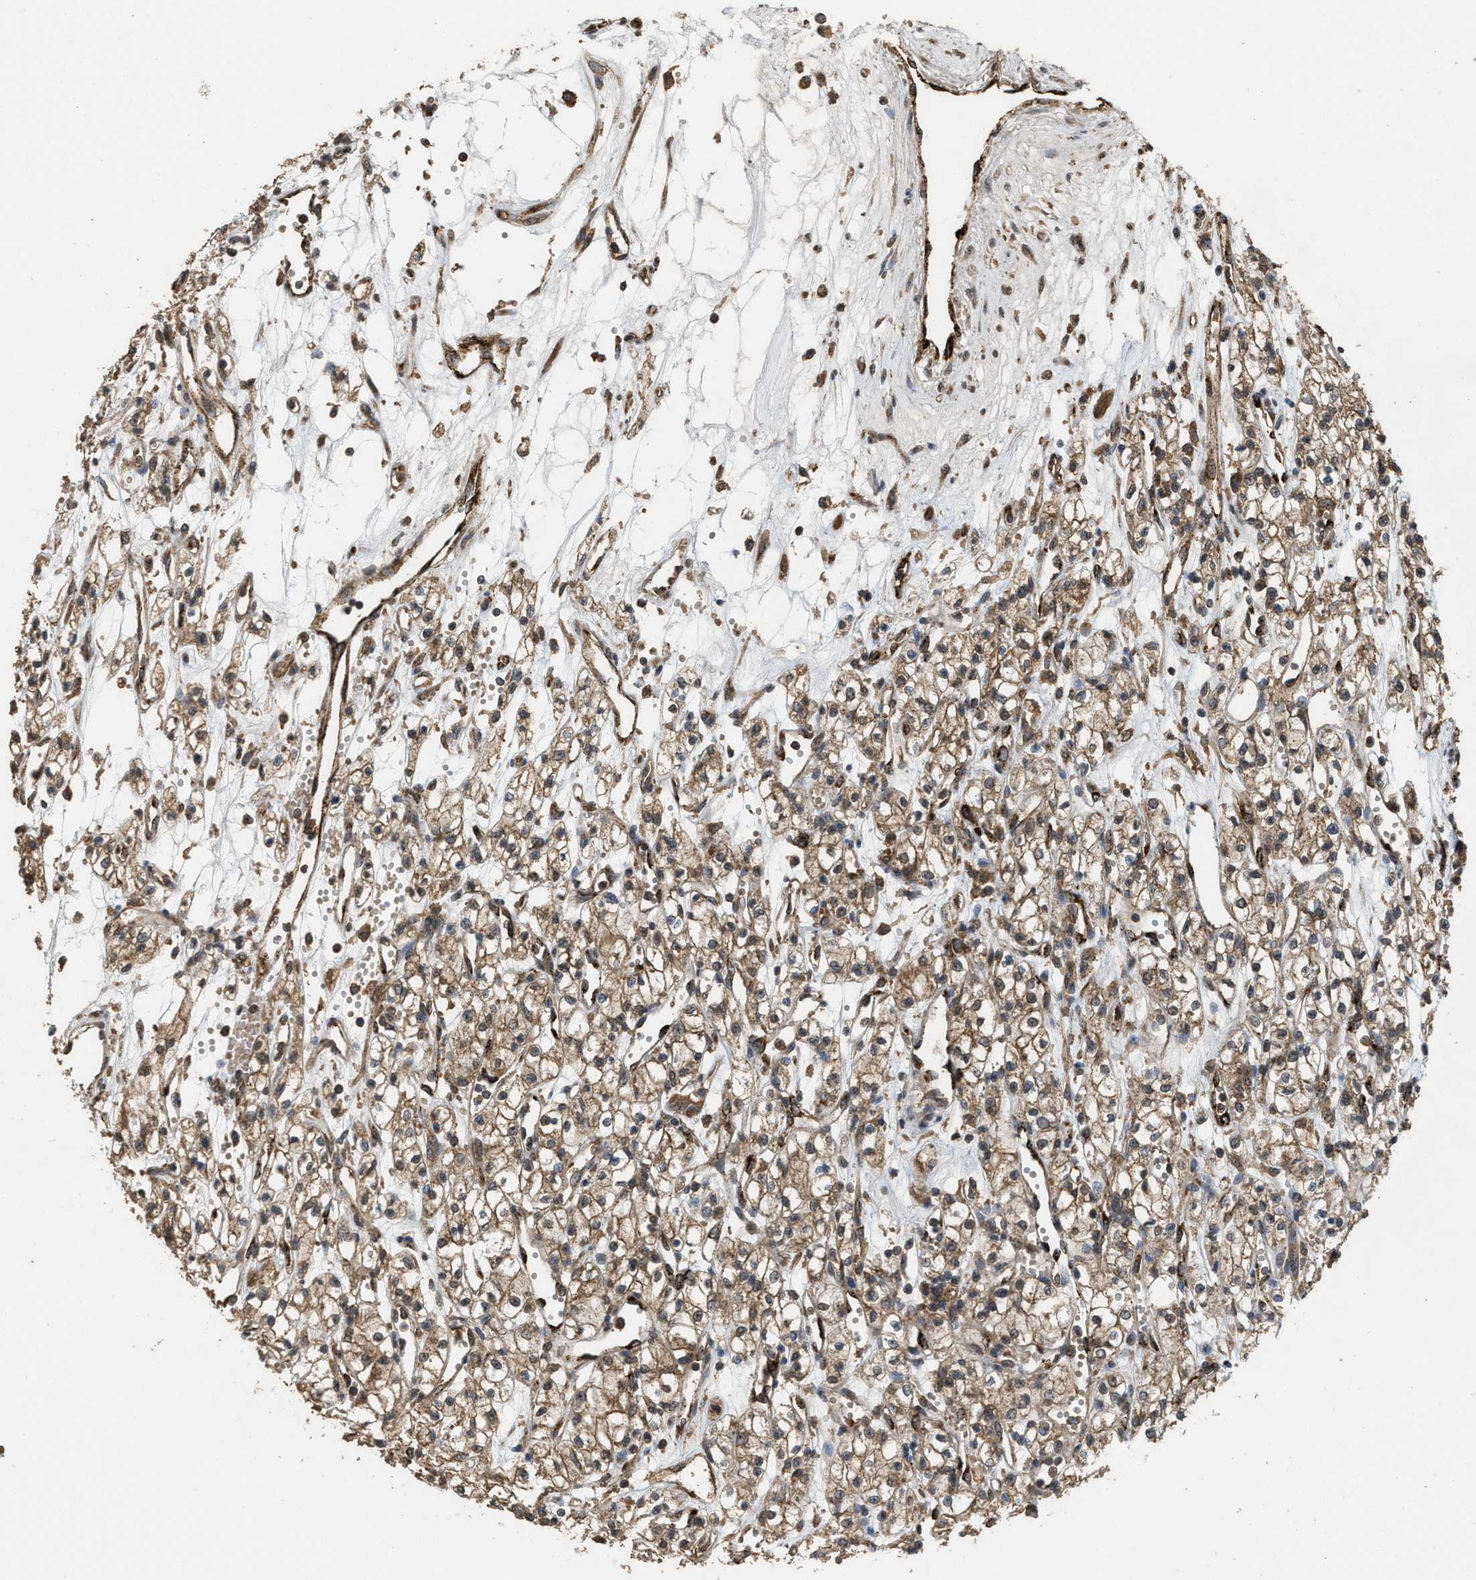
{"staining": {"intensity": "moderate", "quantity": ">75%", "location": "cytoplasmic/membranous"}, "tissue": "renal cancer", "cell_type": "Tumor cells", "image_type": "cancer", "snomed": [{"axis": "morphology", "description": "Adenocarcinoma, NOS"}, {"axis": "topography", "description": "Kidney"}], "caption": "Human adenocarcinoma (renal) stained with a brown dye exhibits moderate cytoplasmic/membranous positive expression in approximately >75% of tumor cells.", "gene": "ARHGEF5", "patient": {"sex": "male", "age": 59}}